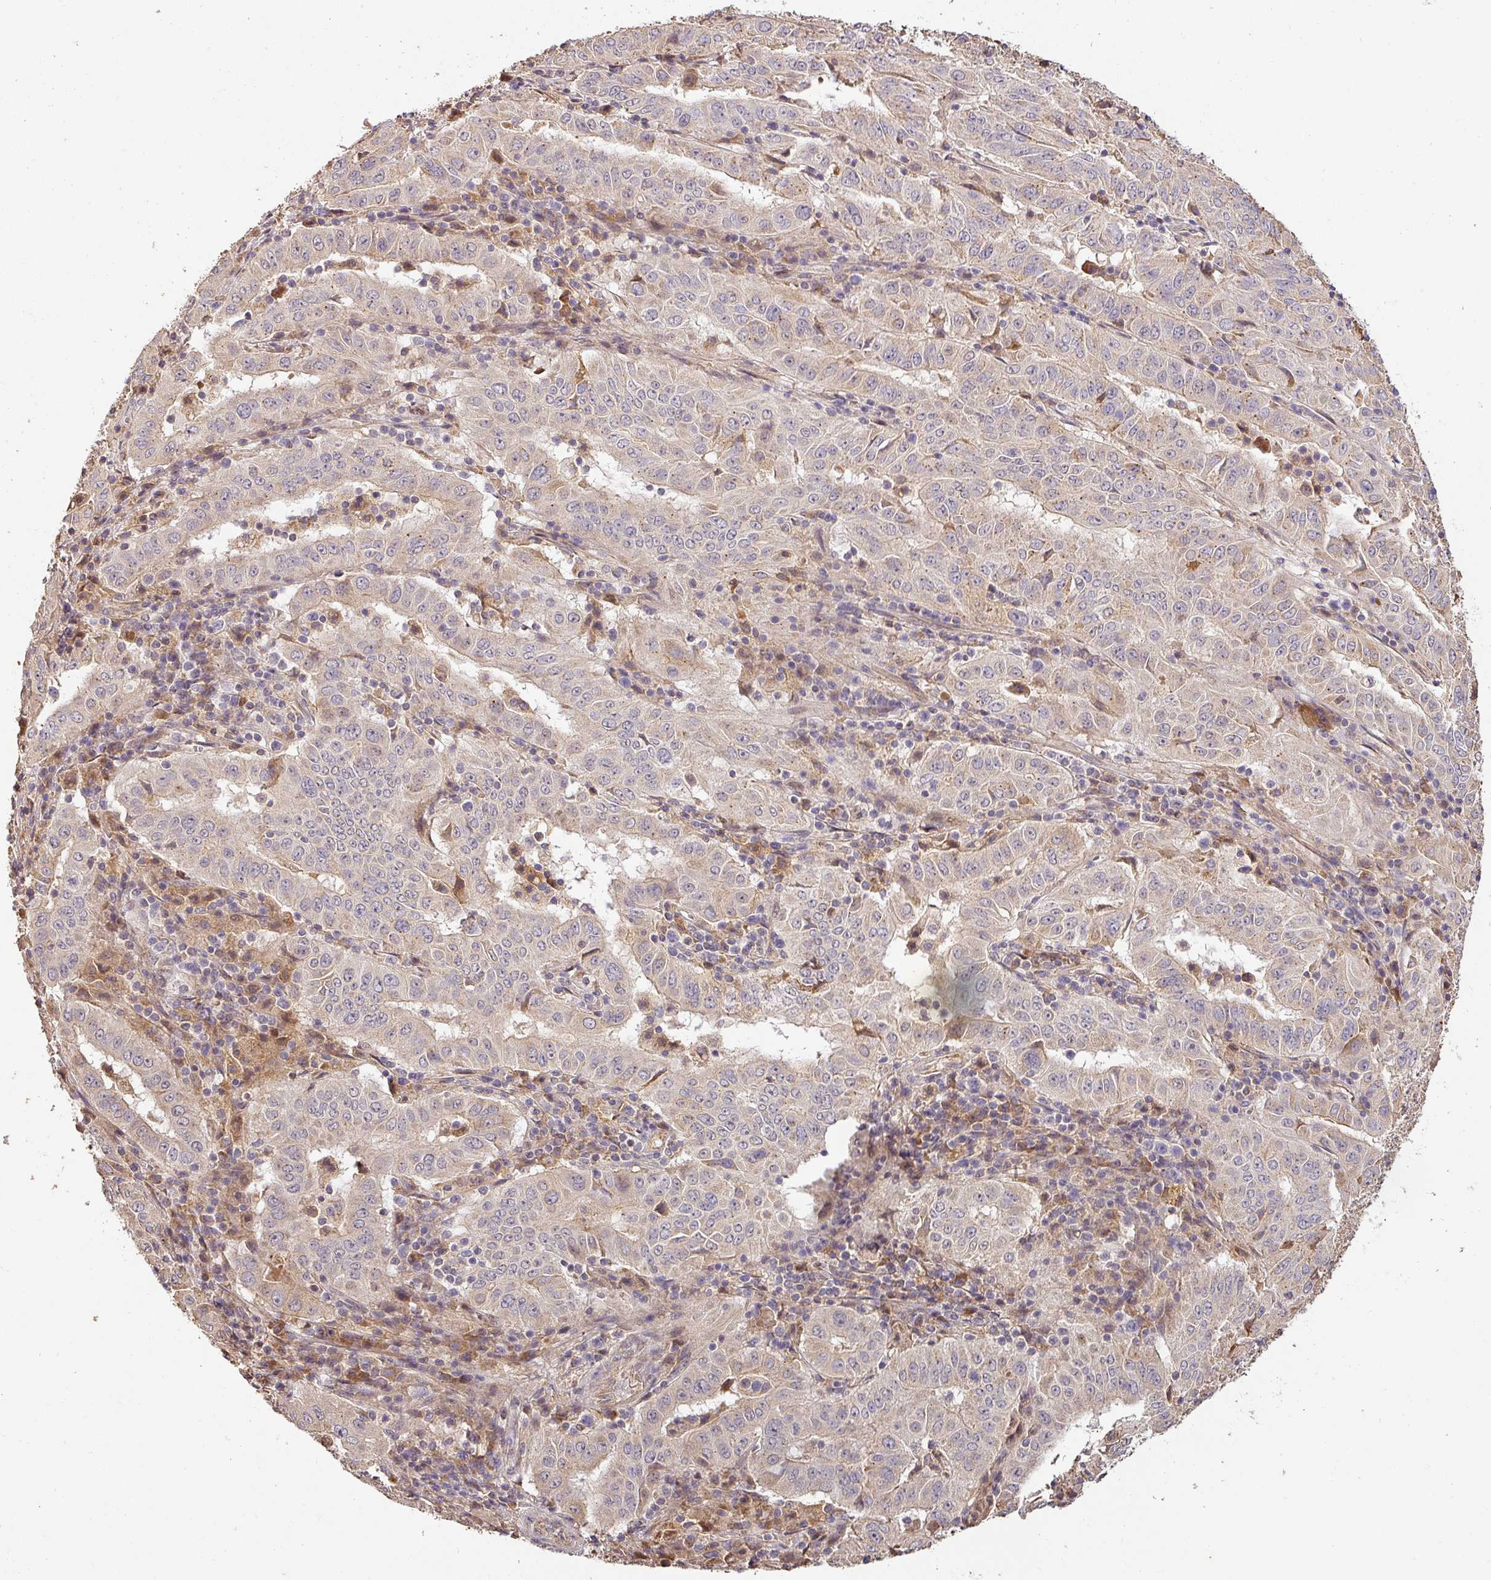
{"staining": {"intensity": "negative", "quantity": "none", "location": "none"}, "tissue": "pancreatic cancer", "cell_type": "Tumor cells", "image_type": "cancer", "snomed": [{"axis": "morphology", "description": "Adenocarcinoma, NOS"}, {"axis": "topography", "description": "Pancreas"}], "caption": "This histopathology image is of pancreatic adenocarcinoma stained with immunohistochemistry to label a protein in brown with the nuclei are counter-stained blue. There is no expression in tumor cells. (Stains: DAB (3,3'-diaminobenzidine) IHC with hematoxylin counter stain, Microscopy: brightfield microscopy at high magnification).", "gene": "BPIFB3", "patient": {"sex": "male", "age": 63}}